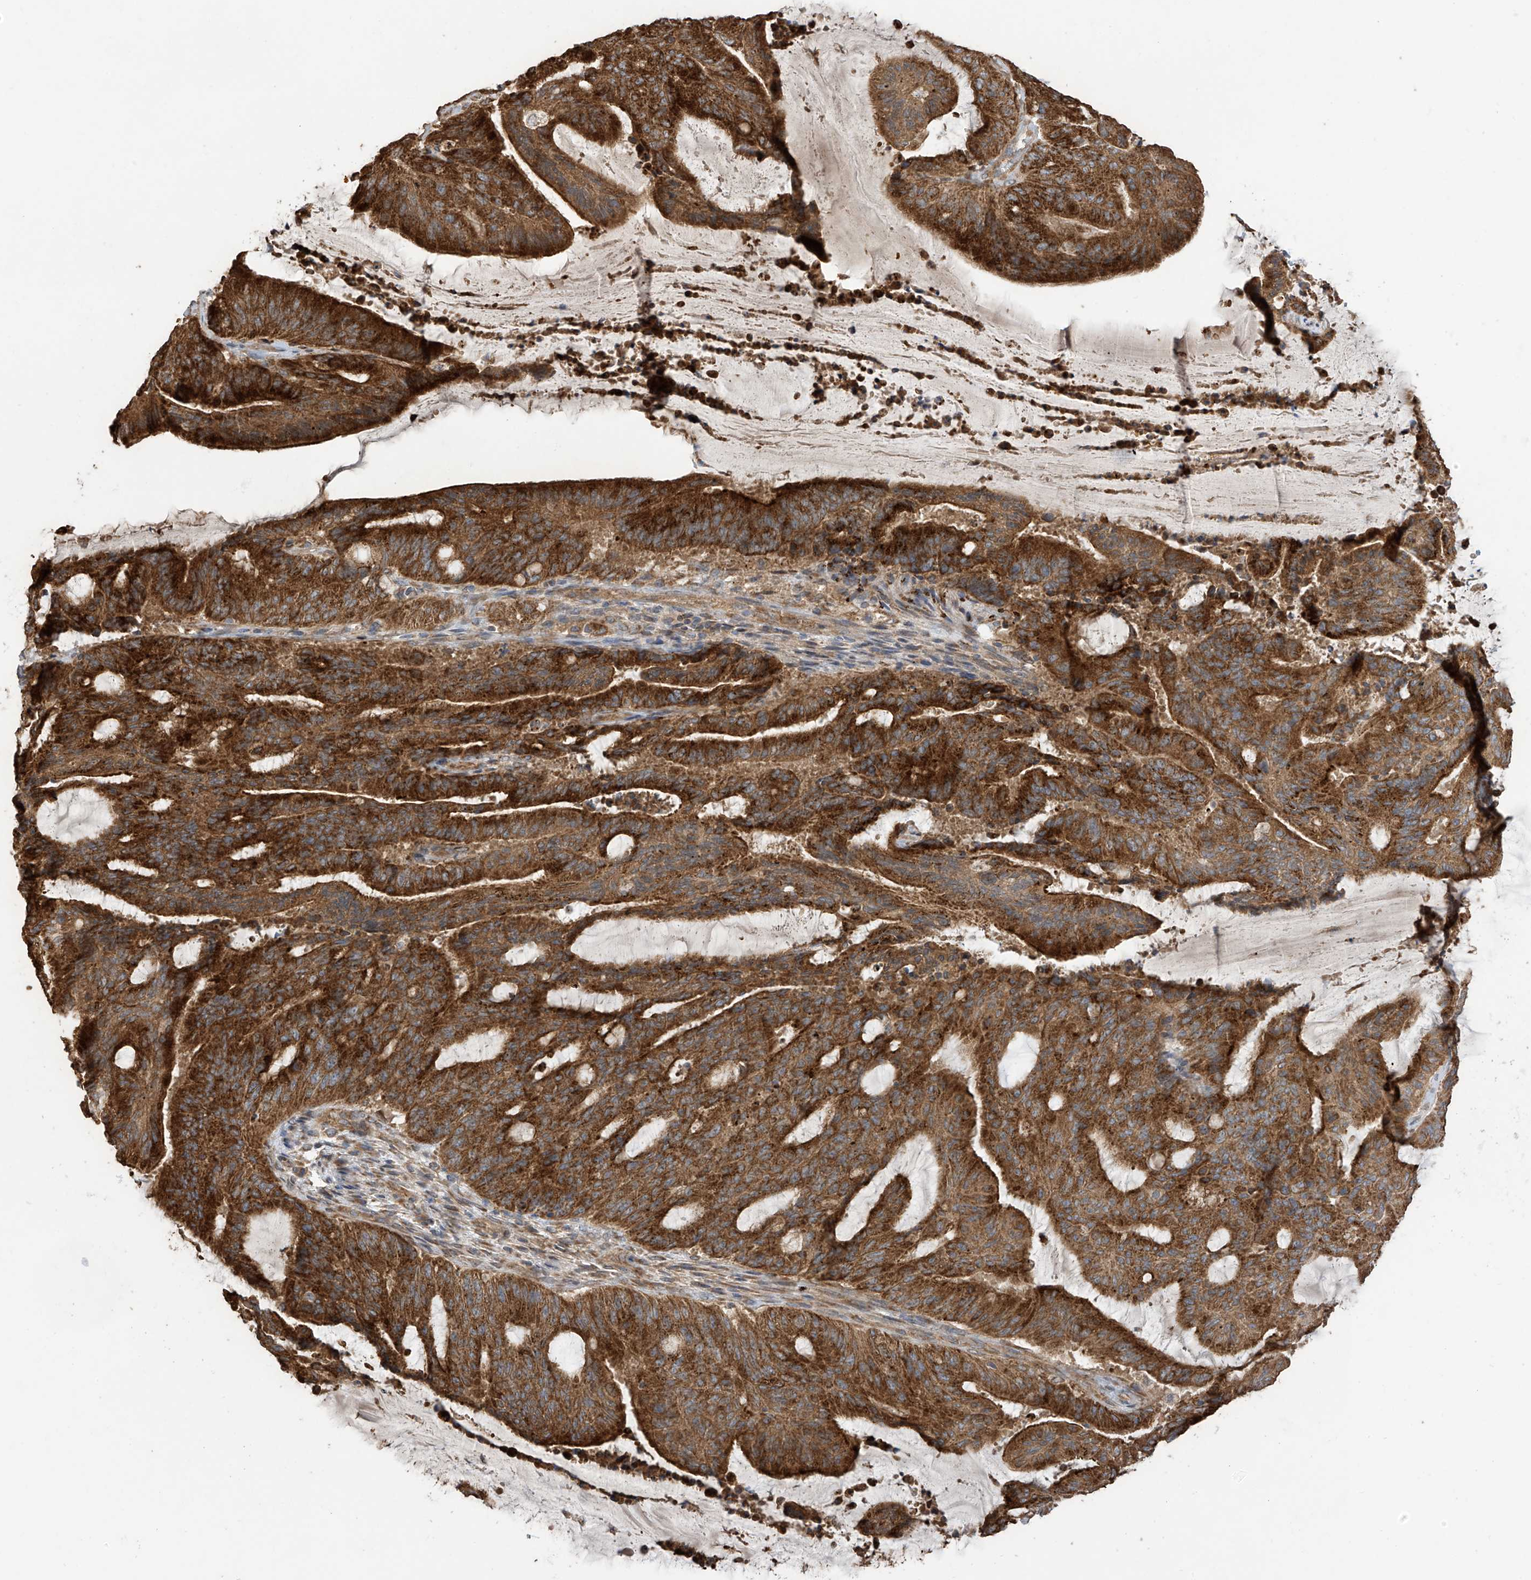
{"staining": {"intensity": "strong", "quantity": ">75%", "location": "cytoplasmic/membranous"}, "tissue": "liver cancer", "cell_type": "Tumor cells", "image_type": "cancer", "snomed": [{"axis": "morphology", "description": "Normal tissue, NOS"}, {"axis": "morphology", "description": "Cholangiocarcinoma"}, {"axis": "topography", "description": "Liver"}, {"axis": "topography", "description": "Peripheral nerve tissue"}], "caption": "The photomicrograph shows a brown stain indicating the presence of a protein in the cytoplasmic/membranous of tumor cells in liver cancer.", "gene": "PNPT1", "patient": {"sex": "female", "age": 73}}